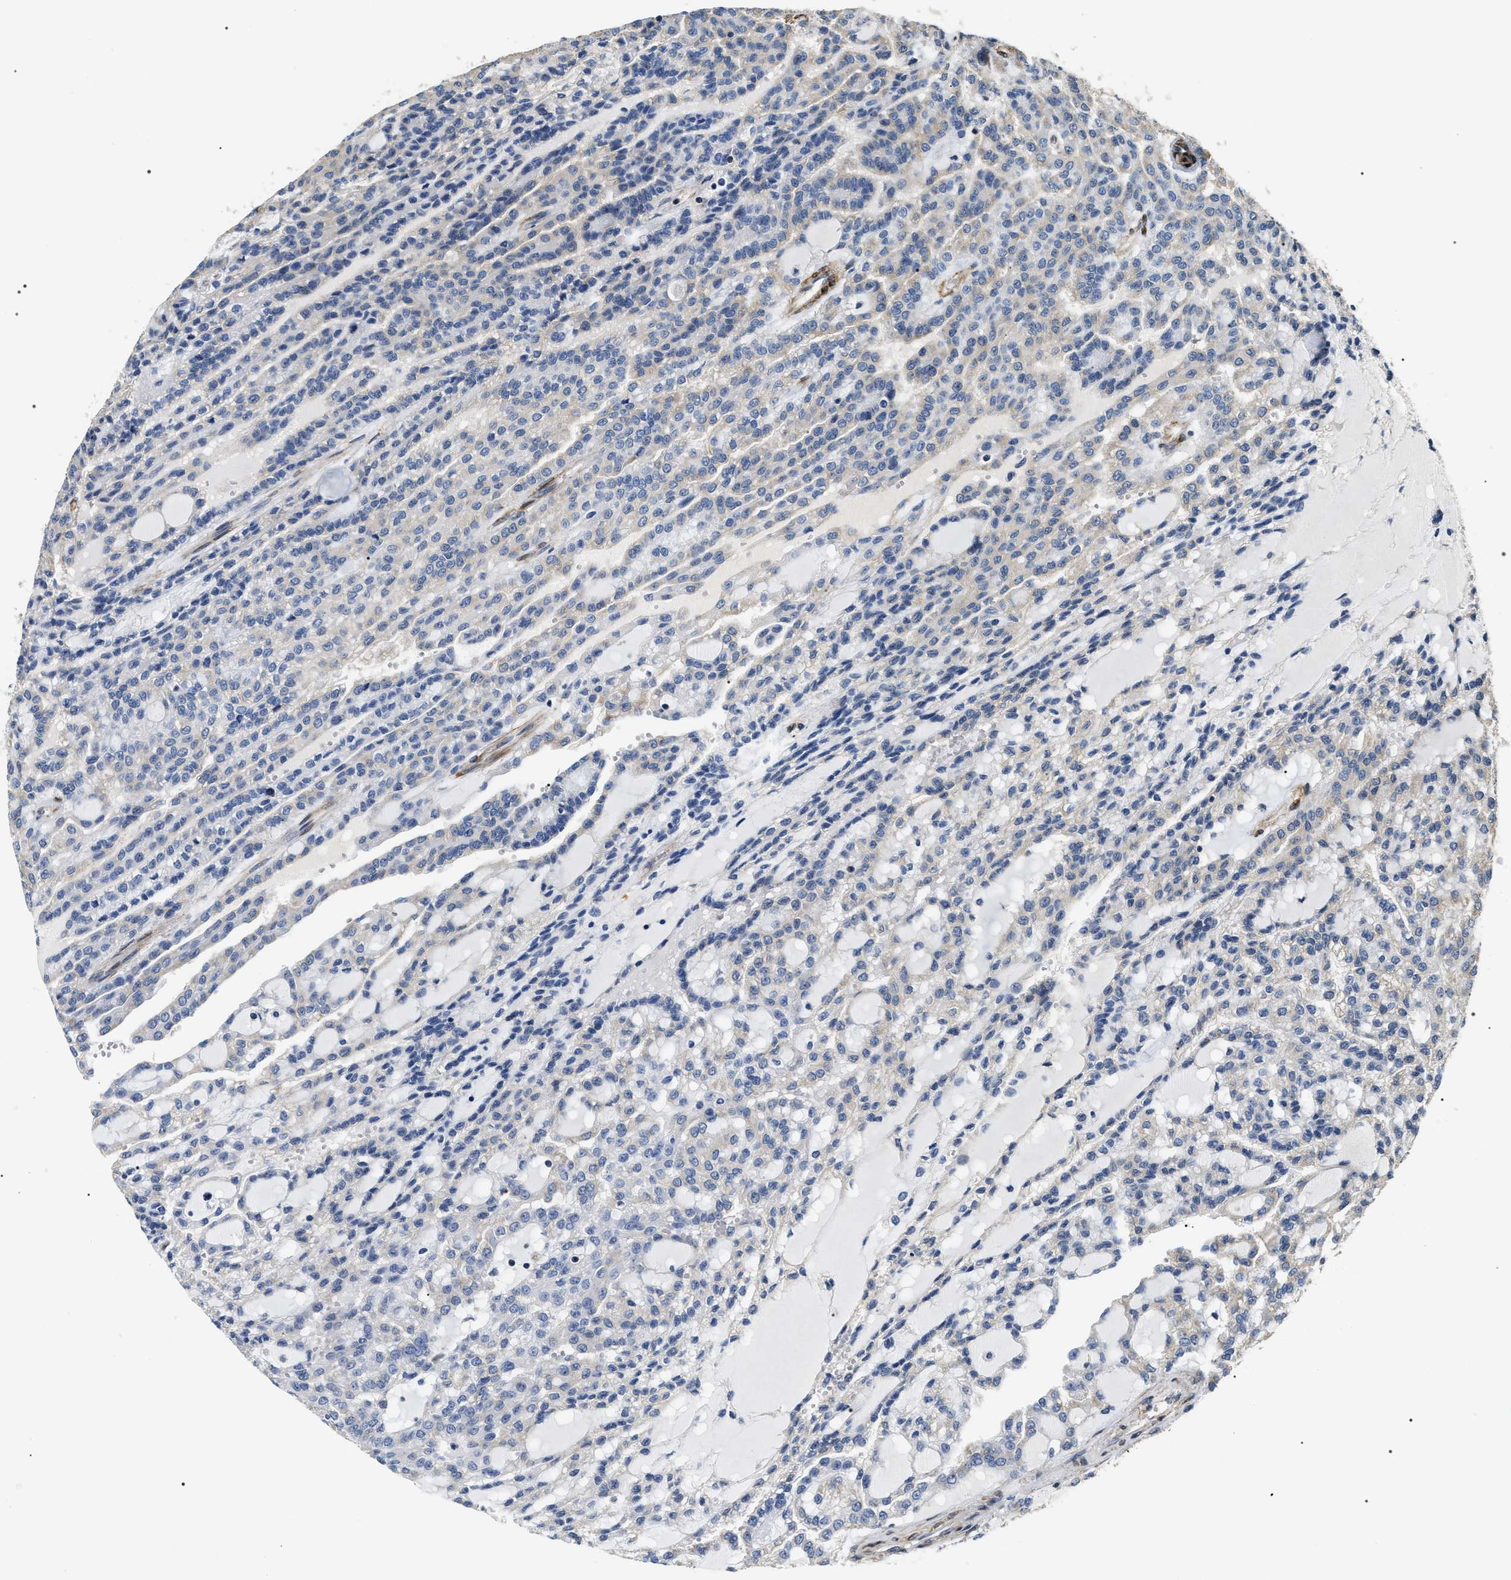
{"staining": {"intensity": "negative", "quantity": "none", "location": "none"}, "tissue": "renal cancer", "cell_type": "Tumor cells", "image_type": "cancer", "snomed": [{"axis": "morphology", "description": "Adenocarcinoma, NOS"}, {"axis": "topography", "description": "Kidney"}], "caption": "IHC micrograph of neoplastic tissue: renal cancer (adenocarcinoma) stained with DAB (3,3'-diaminobenzidine) shows no significant protein expression in tumor cells.", "gene": "ZC3HAV1L", "patient": {"sex": "male", "age": 63}}